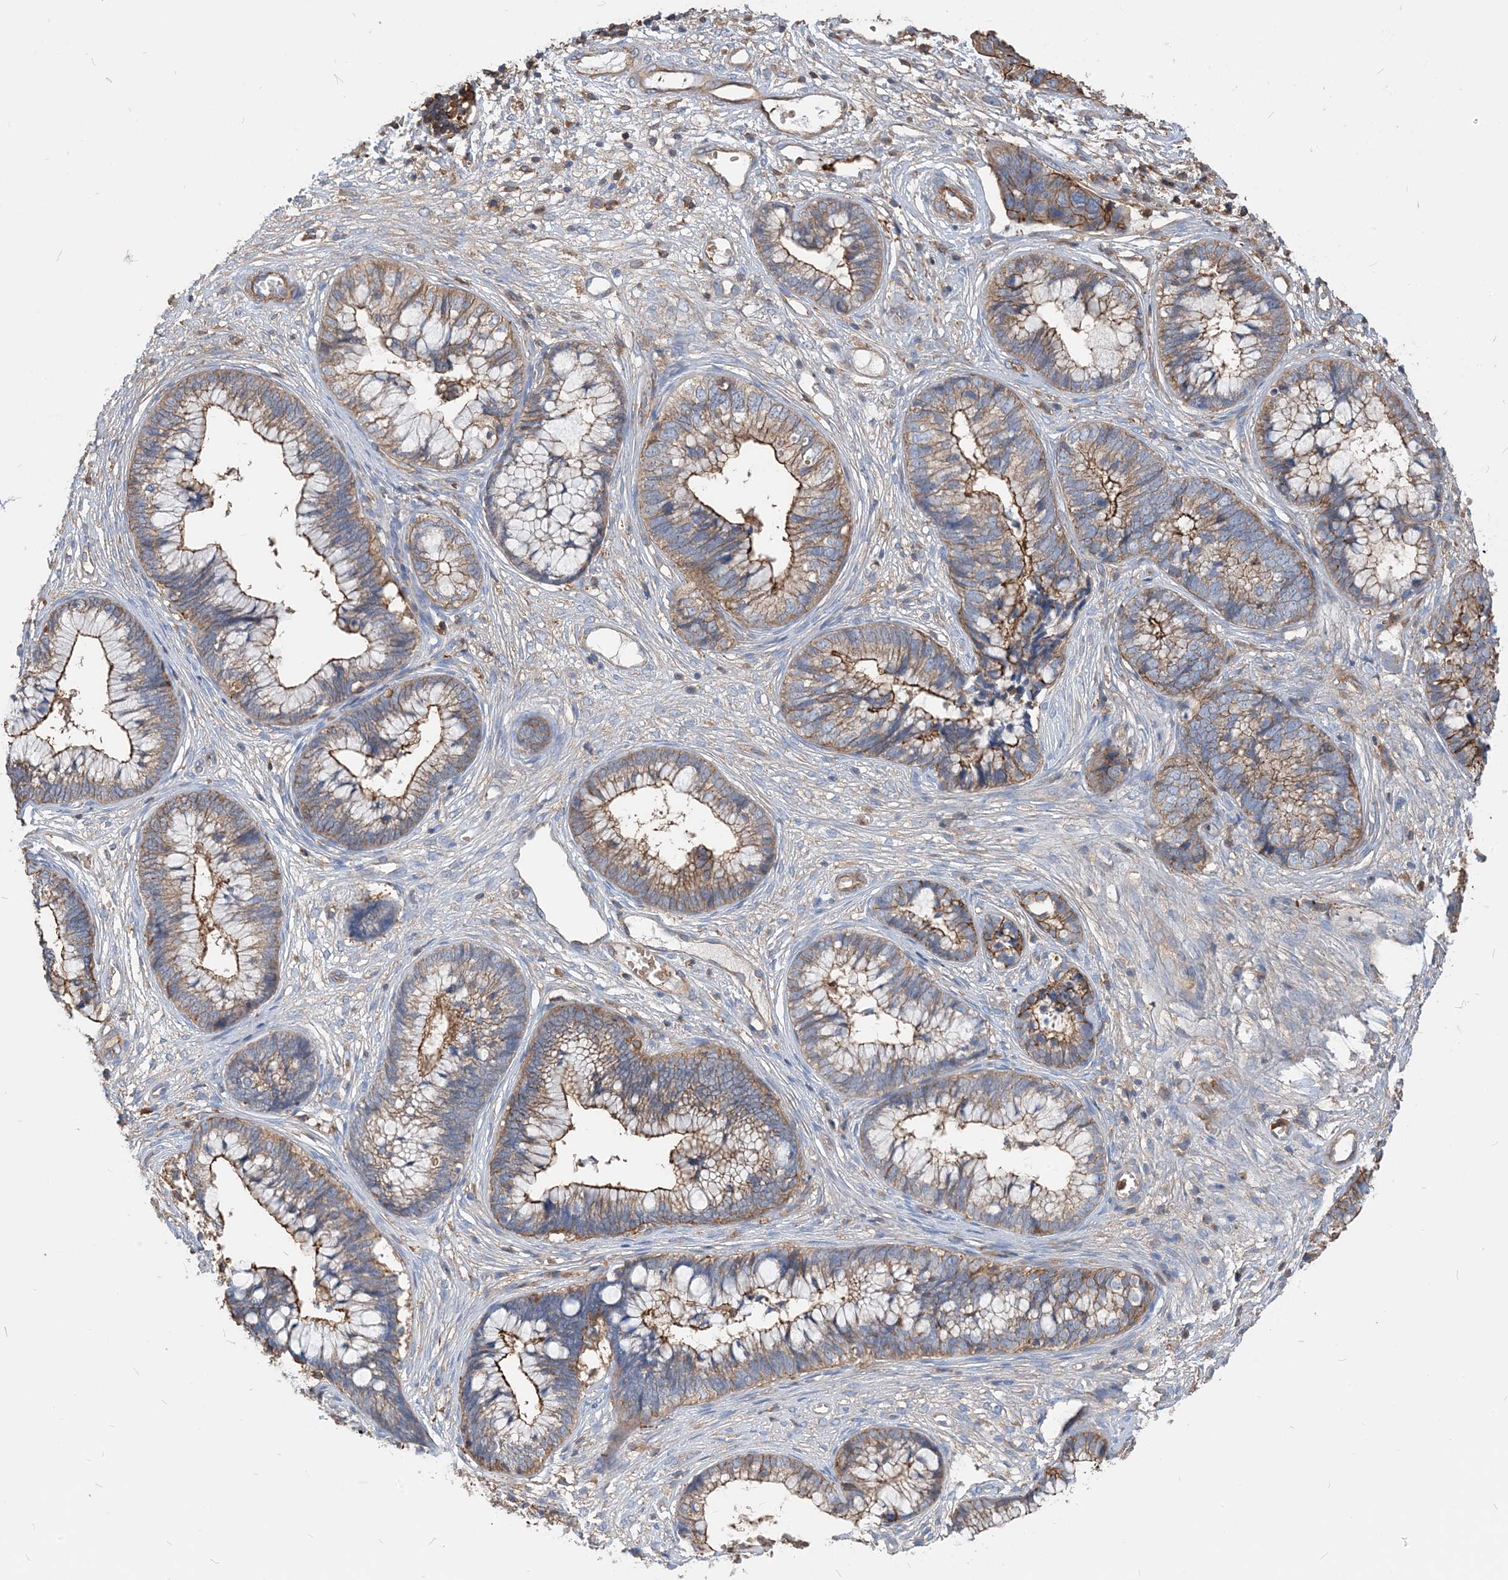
{"staining": {"intensity": "moderate", "quantity": "25%-75%", "location": "cytoplasmic/membranous"}, "tissue": "cervical cancer", "cell_type": "Tumor cells", "image_type": "cancer", "snomed": [{"axis": "morphology", "description": "Adenocarcinoma, NOS"}, {"axis": "topography", "description": "Cervix"}], "caption": "Human cervical adenocarcinoma stained with a brown dye exhibits moderate cytoplasmic/membranous positive positivity in approximately 25%-75% of tumor cells.", "gene": "PARVG", "patient": {"sex": "female", "age": 44}}